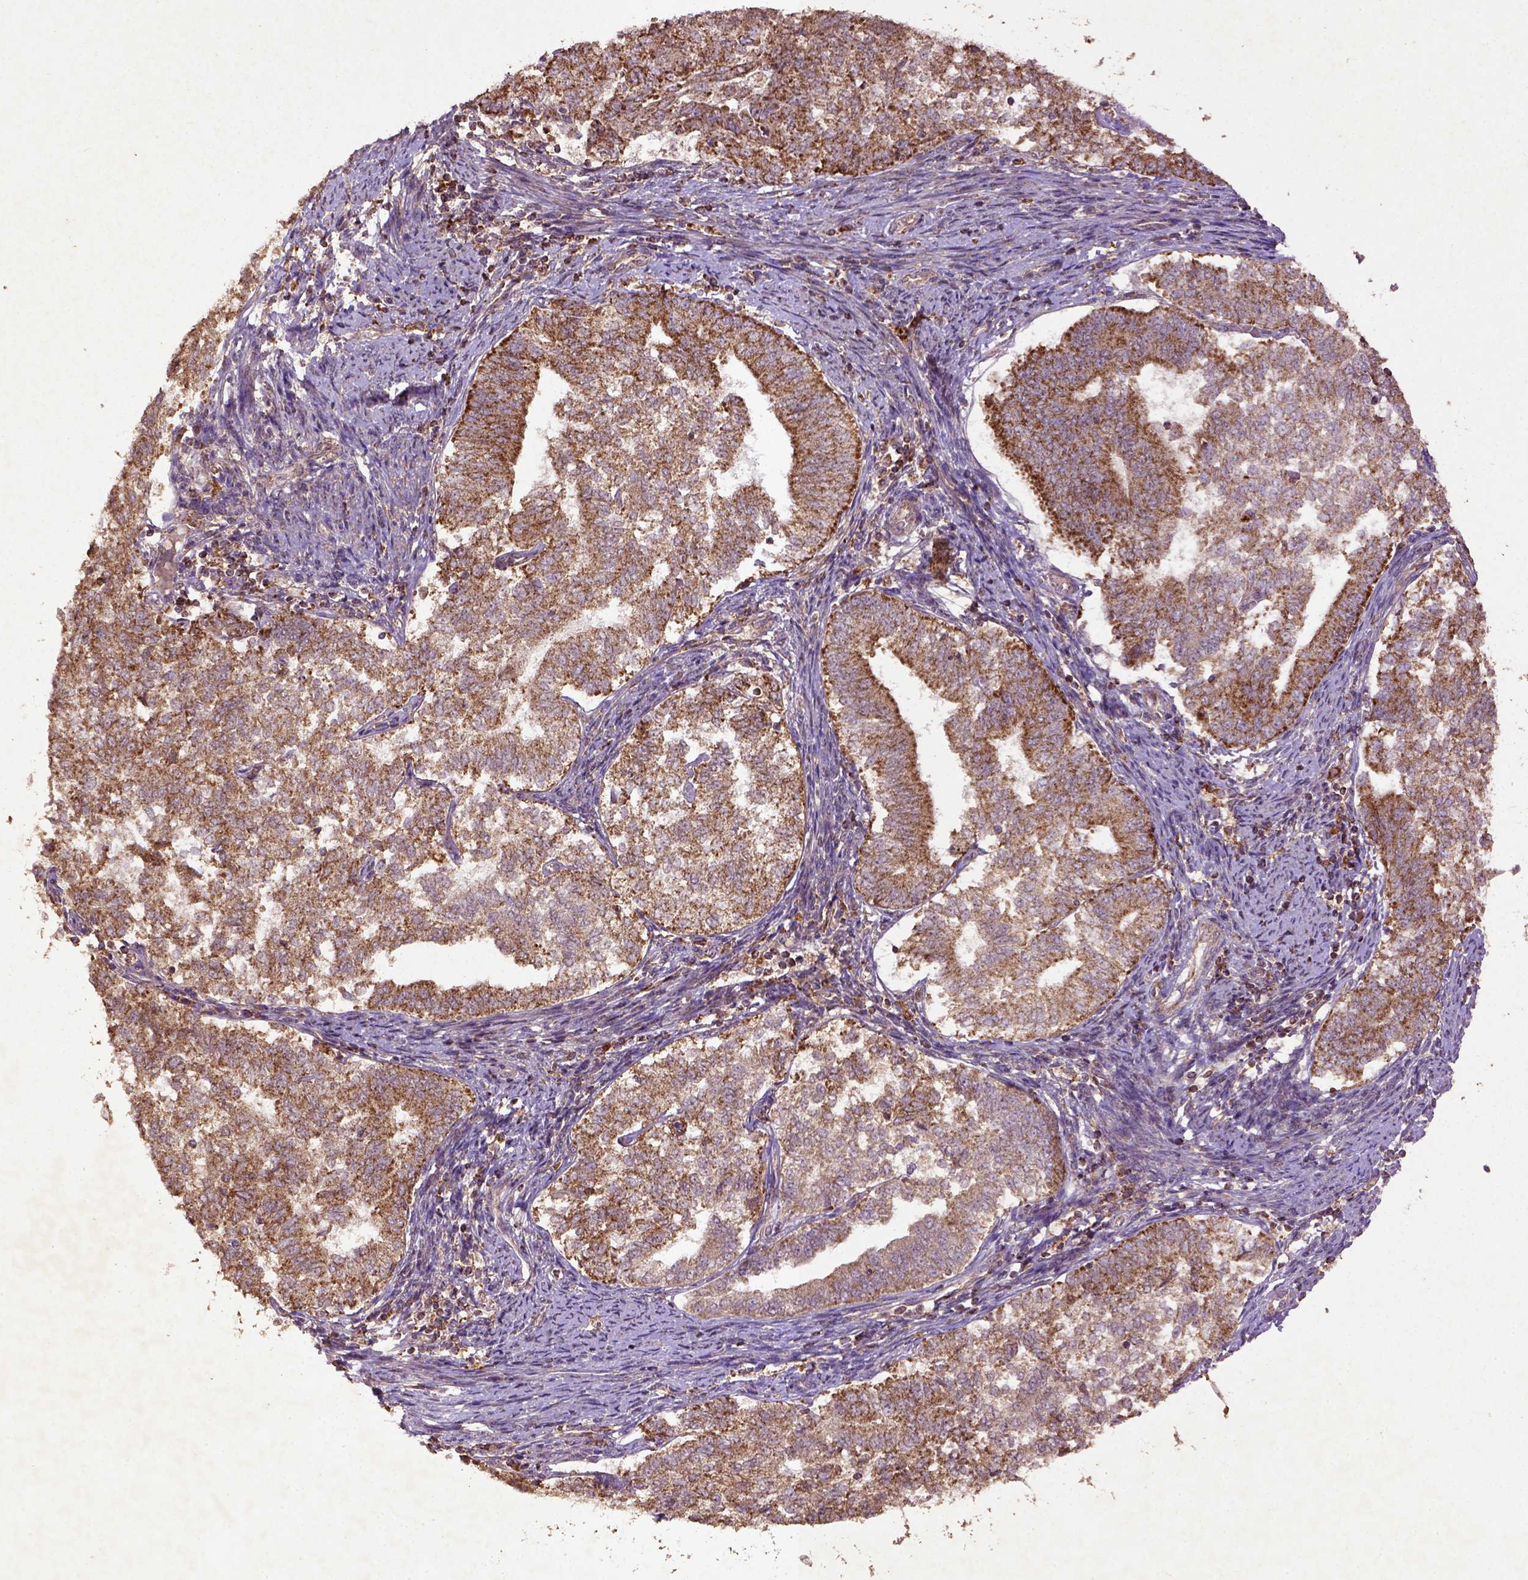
{"staining": {"intensity": "strong", "quantity": ">75%", "location": "cytoplasmic/membranous"}, "tissue": "endometrial cancer", "cell_type": "Tumor cells", "image_type": "cancer", "snomed": [{"axis": "morphology", "description": "Adenocarcinoma, NOS"}, {"axis": "topography", "description": "Endometrium"}], "caption": "The immunohistochemical stain labels strong cytoplasmic/membranous positivity in tumor cells of endometrial cancer (adenocarcinoma) tissue. (Brightfield microscopy of DAB IHC at high magnification).", "gene": "MT-CO1", "patient": {"sex": "female", "age": 65}}